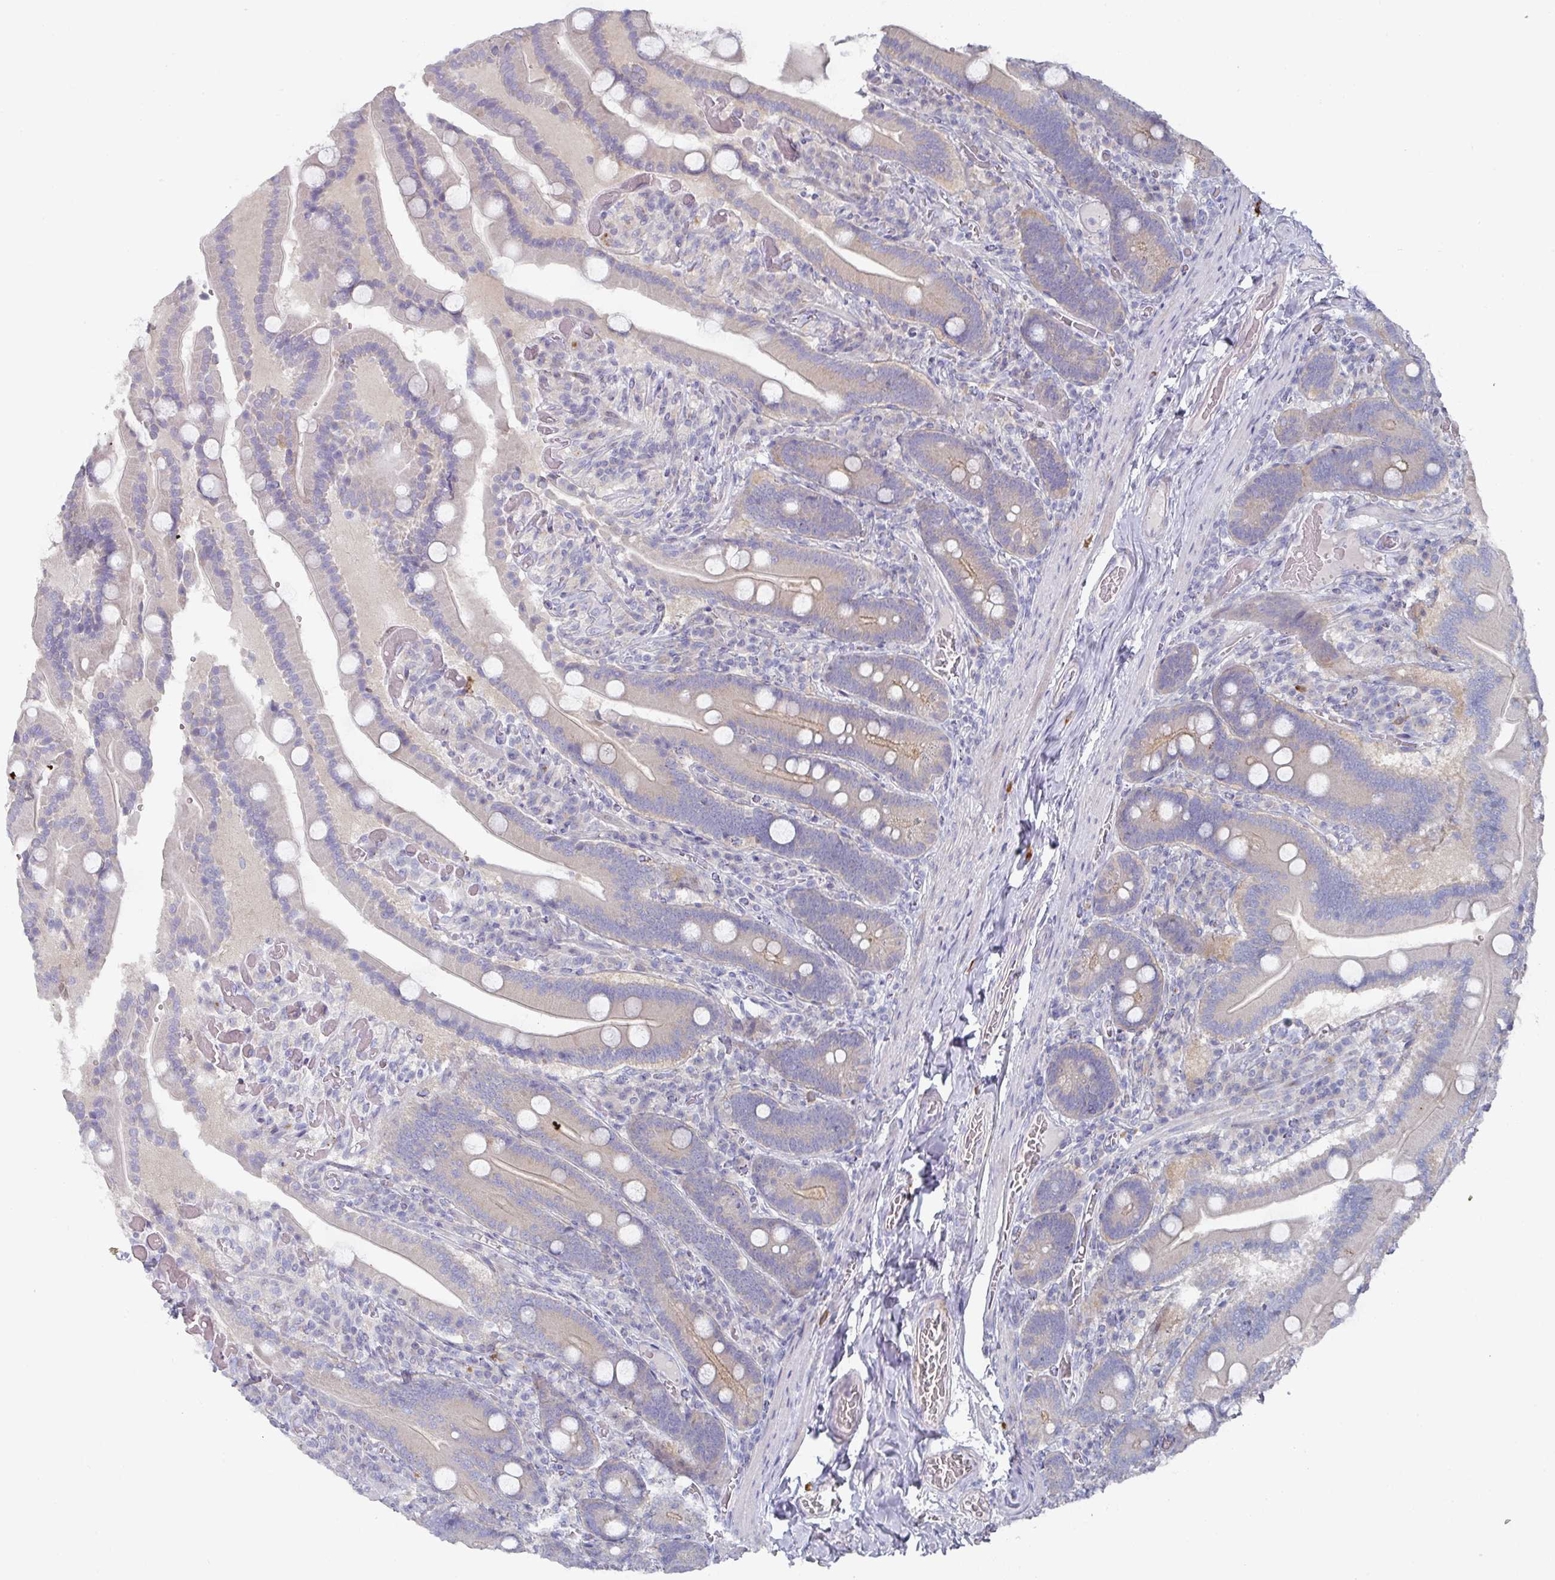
{"staining": {"intensity": "weak", "quantity": "25%-75%", "location": "cytoplasmic/membranous"}, "tissue": "duodenum", "cell_type": "Glandular cells", "image_type": "normal", "snomed": [{"axis": "morphology", "description": "Normal tissue, NOS"}, {"axis": "topography", "description": "Duodenum"}], "caption": "There is low levels of weak cytoplasmic/membranous staining in glandular cells of benign duodenum, as demonstrated by immunohistochemical staining (brown color).", "gene": "NT5C1A", "patient": {"sex": "female", "age": 62}}